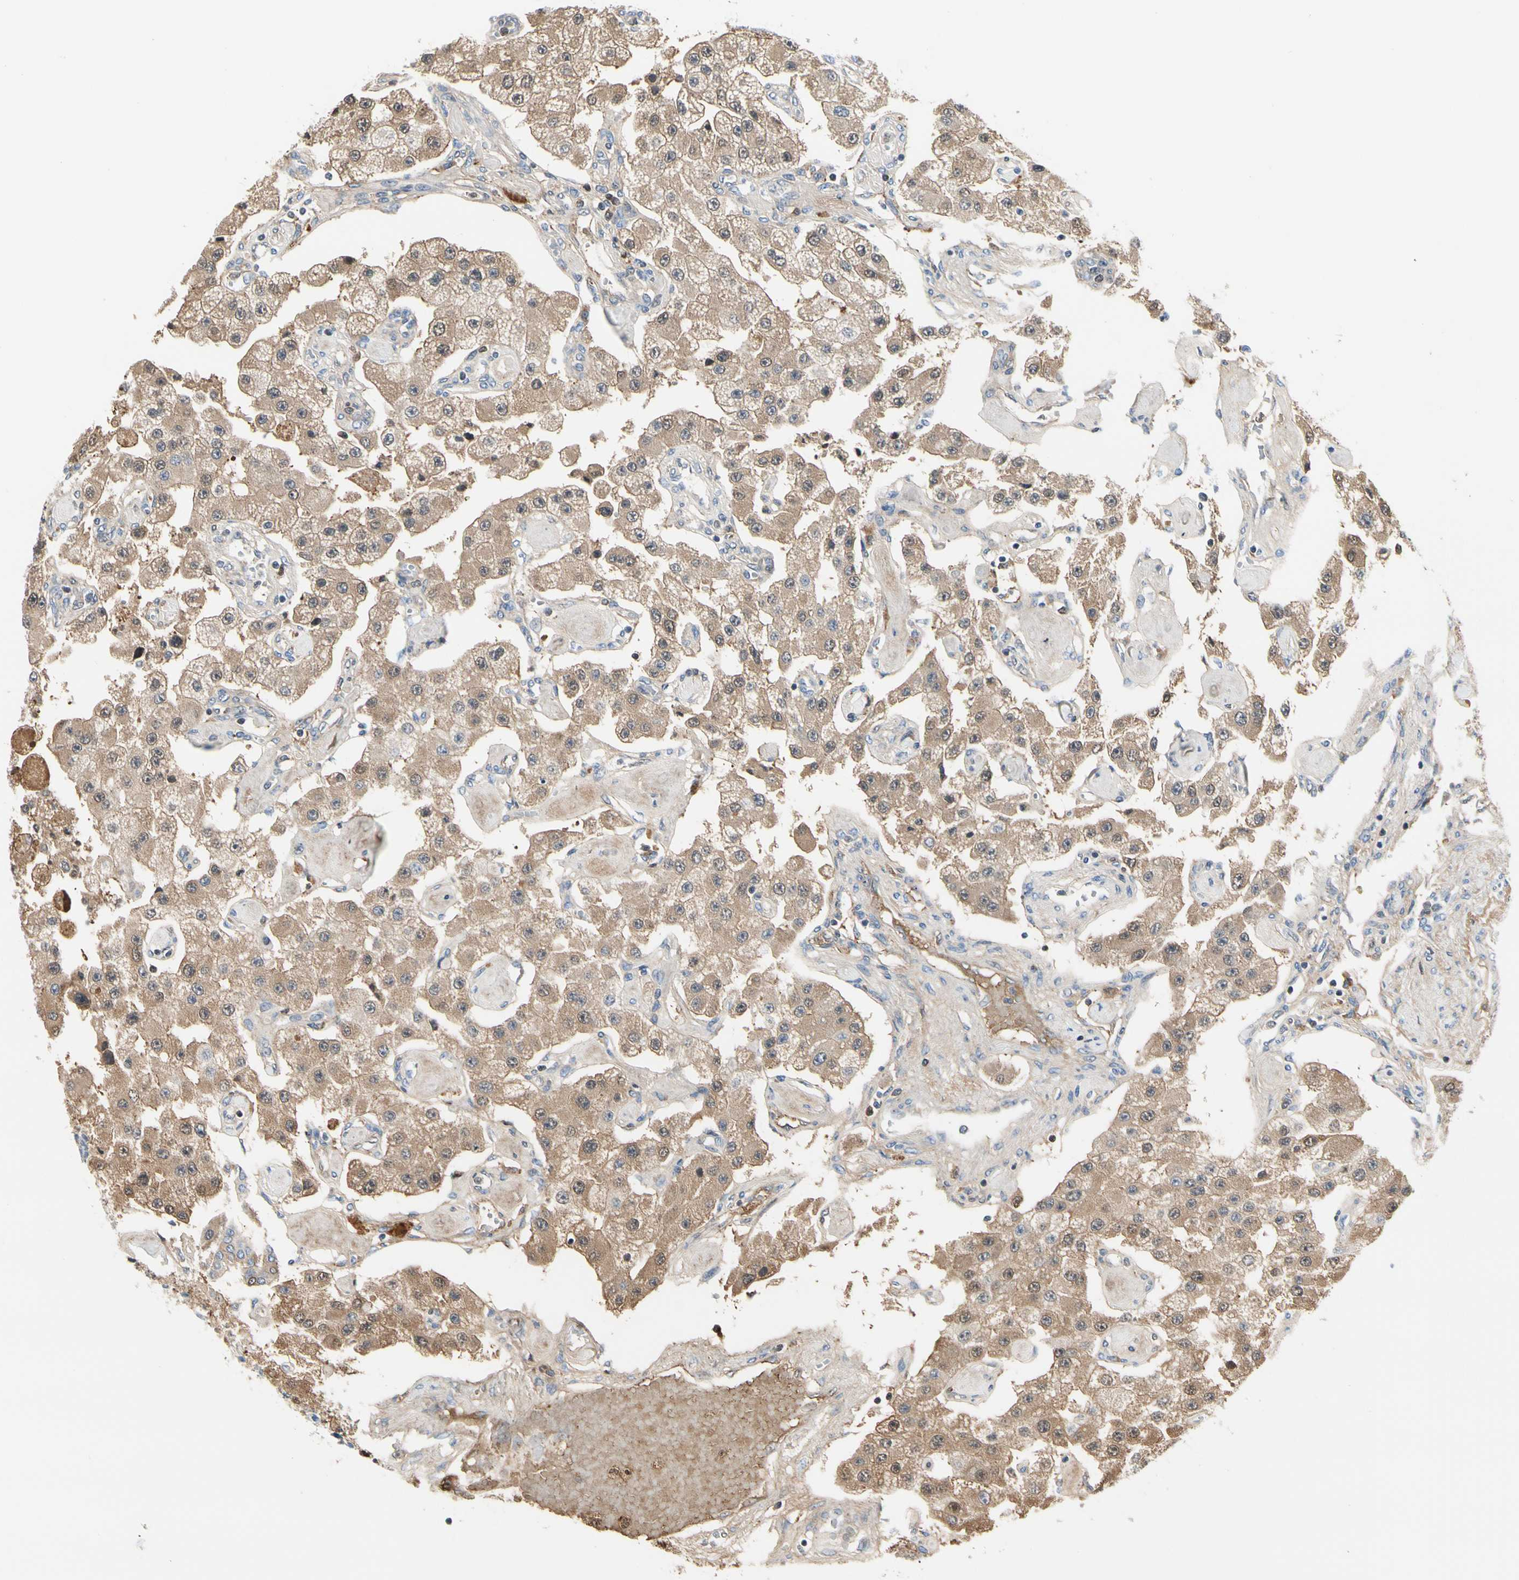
{"staining": {"intensity": "moderate", "quantity": ">75%", "location": "cytoplasmic/membranous,nuclear"}, "tissue": "carcinoid", "cell_type": "Tumor cells", "image_type": "cancer", "snomed": [{"axis": "morphology", "description": "Carcinoid, malignant, NOS"}, {"axis": "topography", "description": "Pancreas"}], "caption": "Tumor cells display medium levels of moderate cytoplasmic/membranous and nuclear staining in approximately >75% of cells in human carcinoid (malignant).", "gene": "LAMB3", "patient": {"sex": "male", "age": 41}}